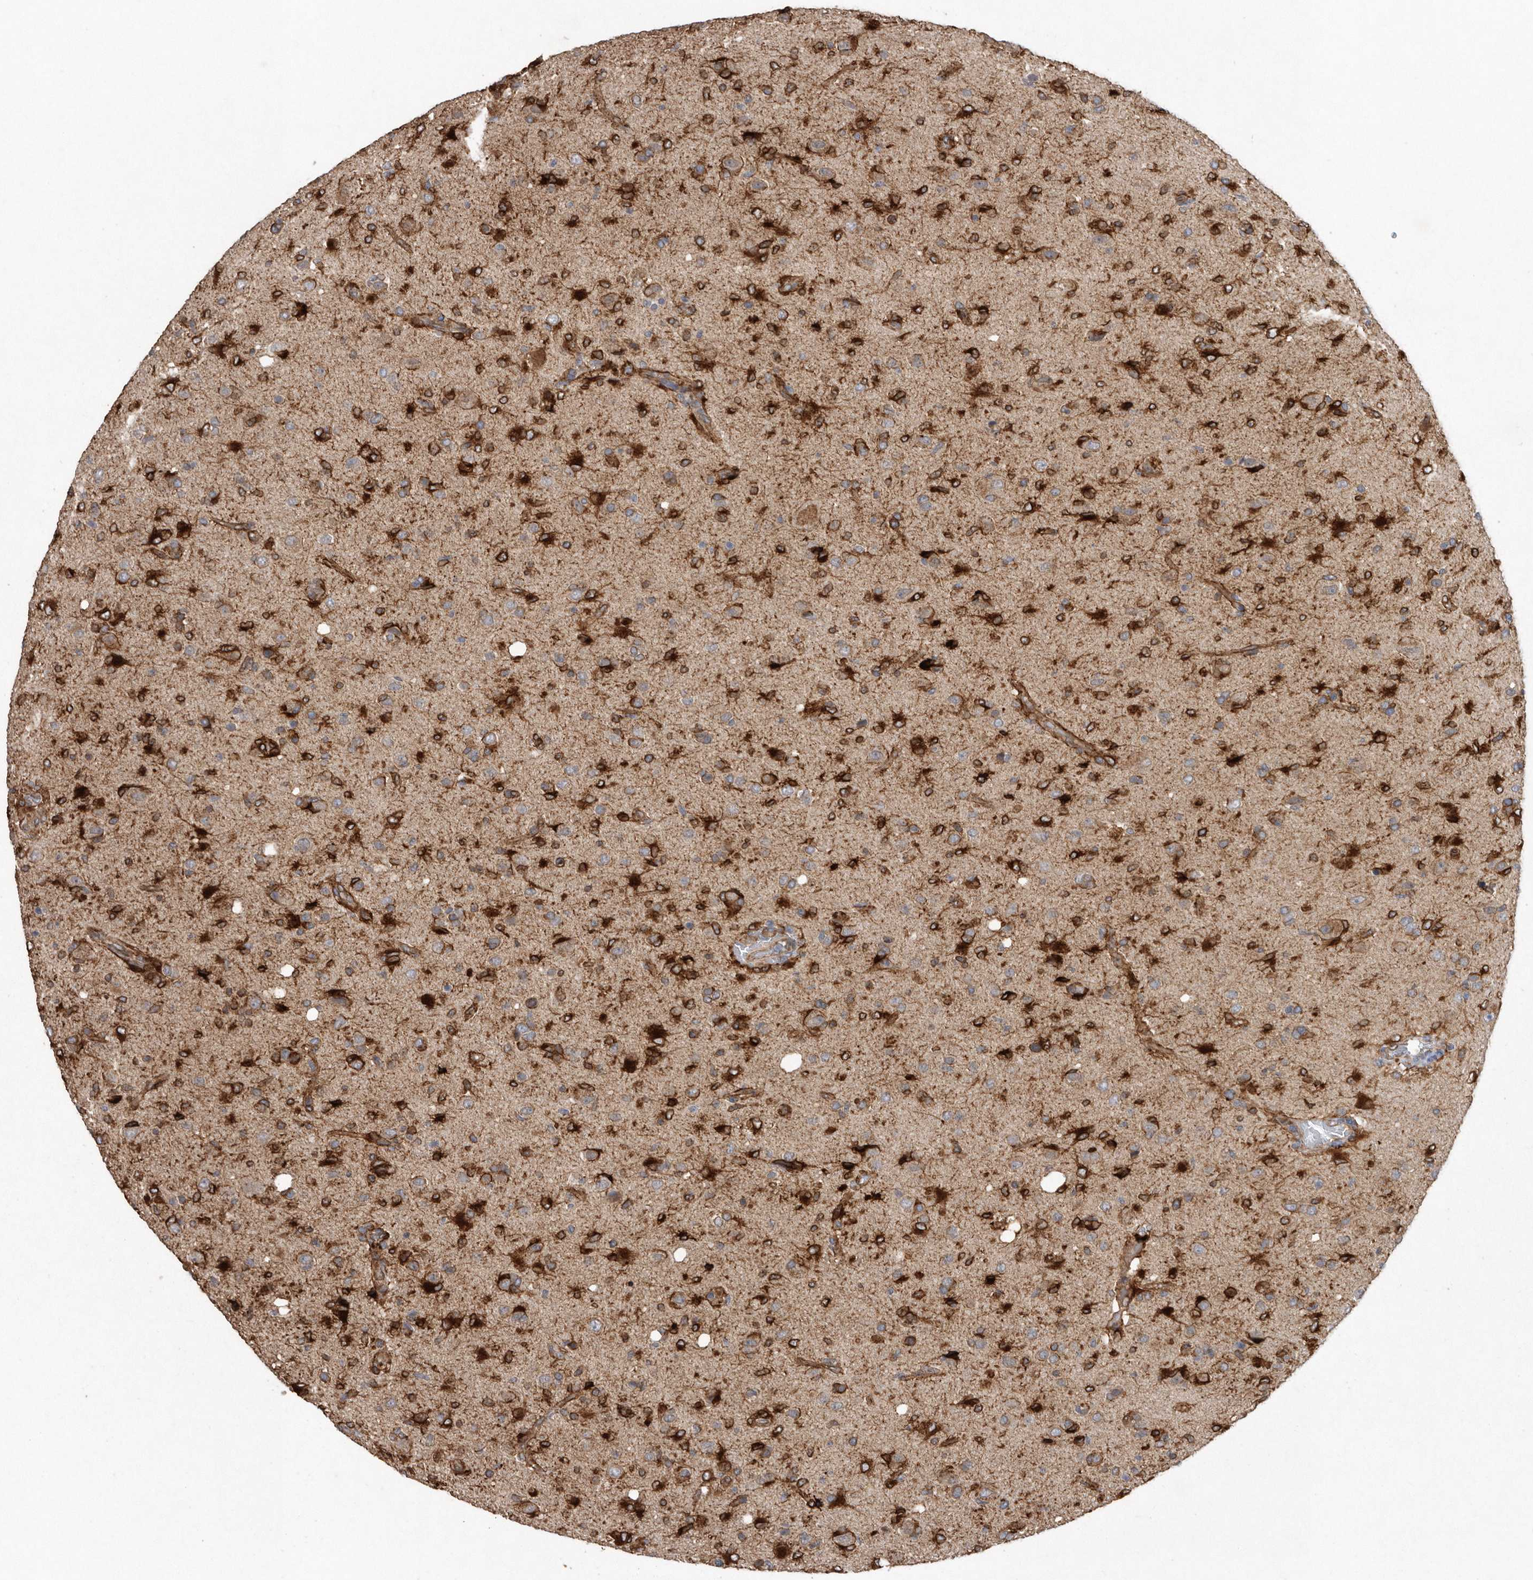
{"staining": {"intensity": "strong", "quantity": ">75%", "location": "cytoplasmic/membranous"}, "tissue": "glioma", "cell_type": "Tumor cells", "image_type": "cancer", "snomed": [{"axis": "morphology", "description": "Glioma, malignant, High grade"}, {"axis": "topography", "description": "Brain"}], "caption": "Tumor cells display high levels of strong cytoplasmic/membranous staining in about >75% of cells in human high-grade glioma (malignant). (DAB IHC with brightfield microscopy, high magnification).", "gene": "PON2", "patient": {"sex": "female", "age": 57}}